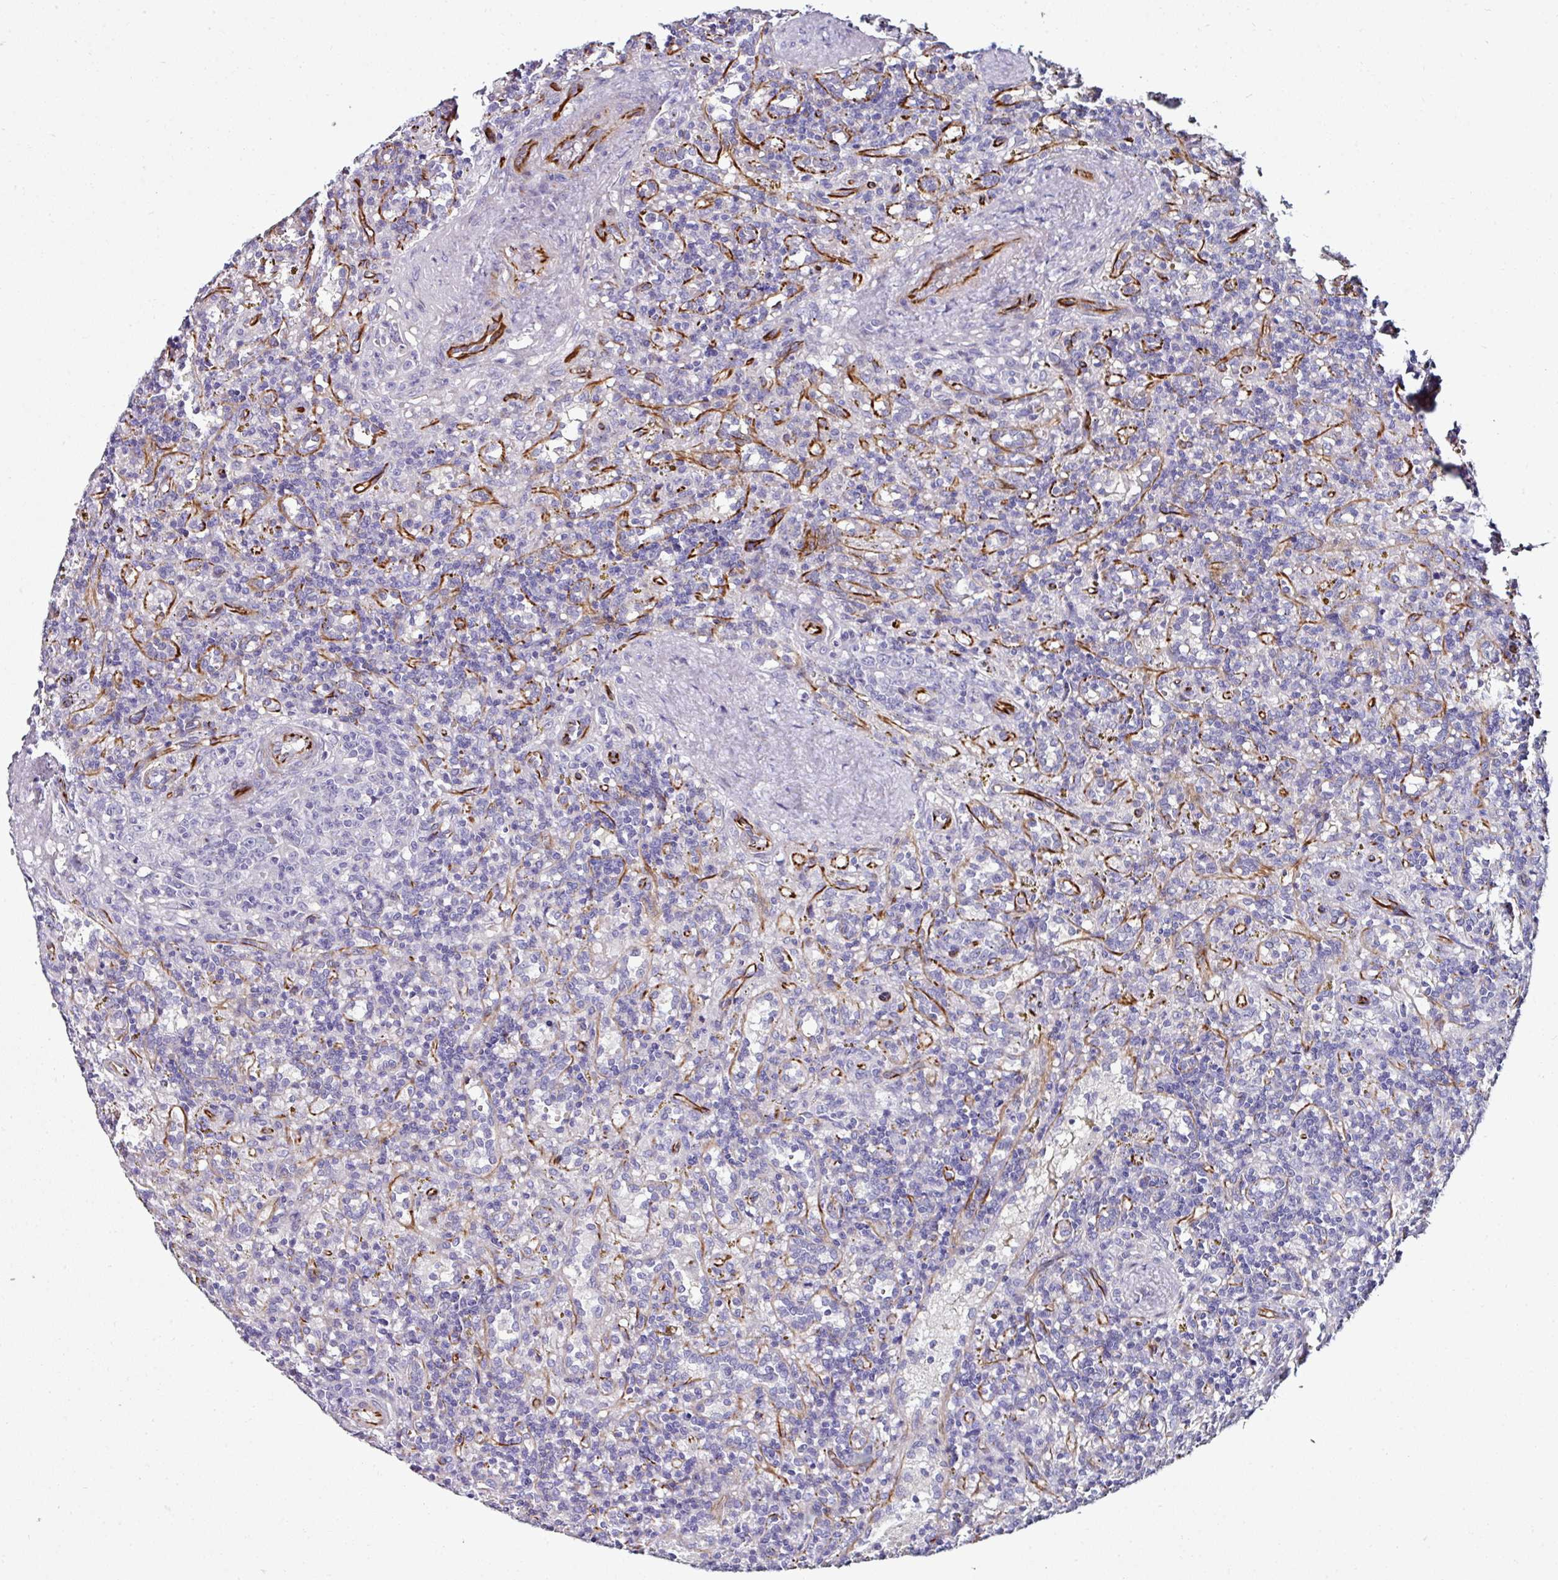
{"staining": {"intensity": "negative", "quantity": "none", "location": "none"}, "tissue": "lymphoma", "cell_type": "Tumor cells", "image_type": "cancer", "snomed": [{"axis": "morphology", "description": "Malignant lymphoma, non-Hodgkin's type, Low grade"}, {"axis": "topography", "description": "Spleen"}], "caption": "Immunohistochemical staining of human malignant lymphoma, non-Hodgkin's type (low-grade) exhibits no significant positivity in tumor cells.", "gene": "TMPRSS9", "patient": {"sex": "male", "age": 67}}